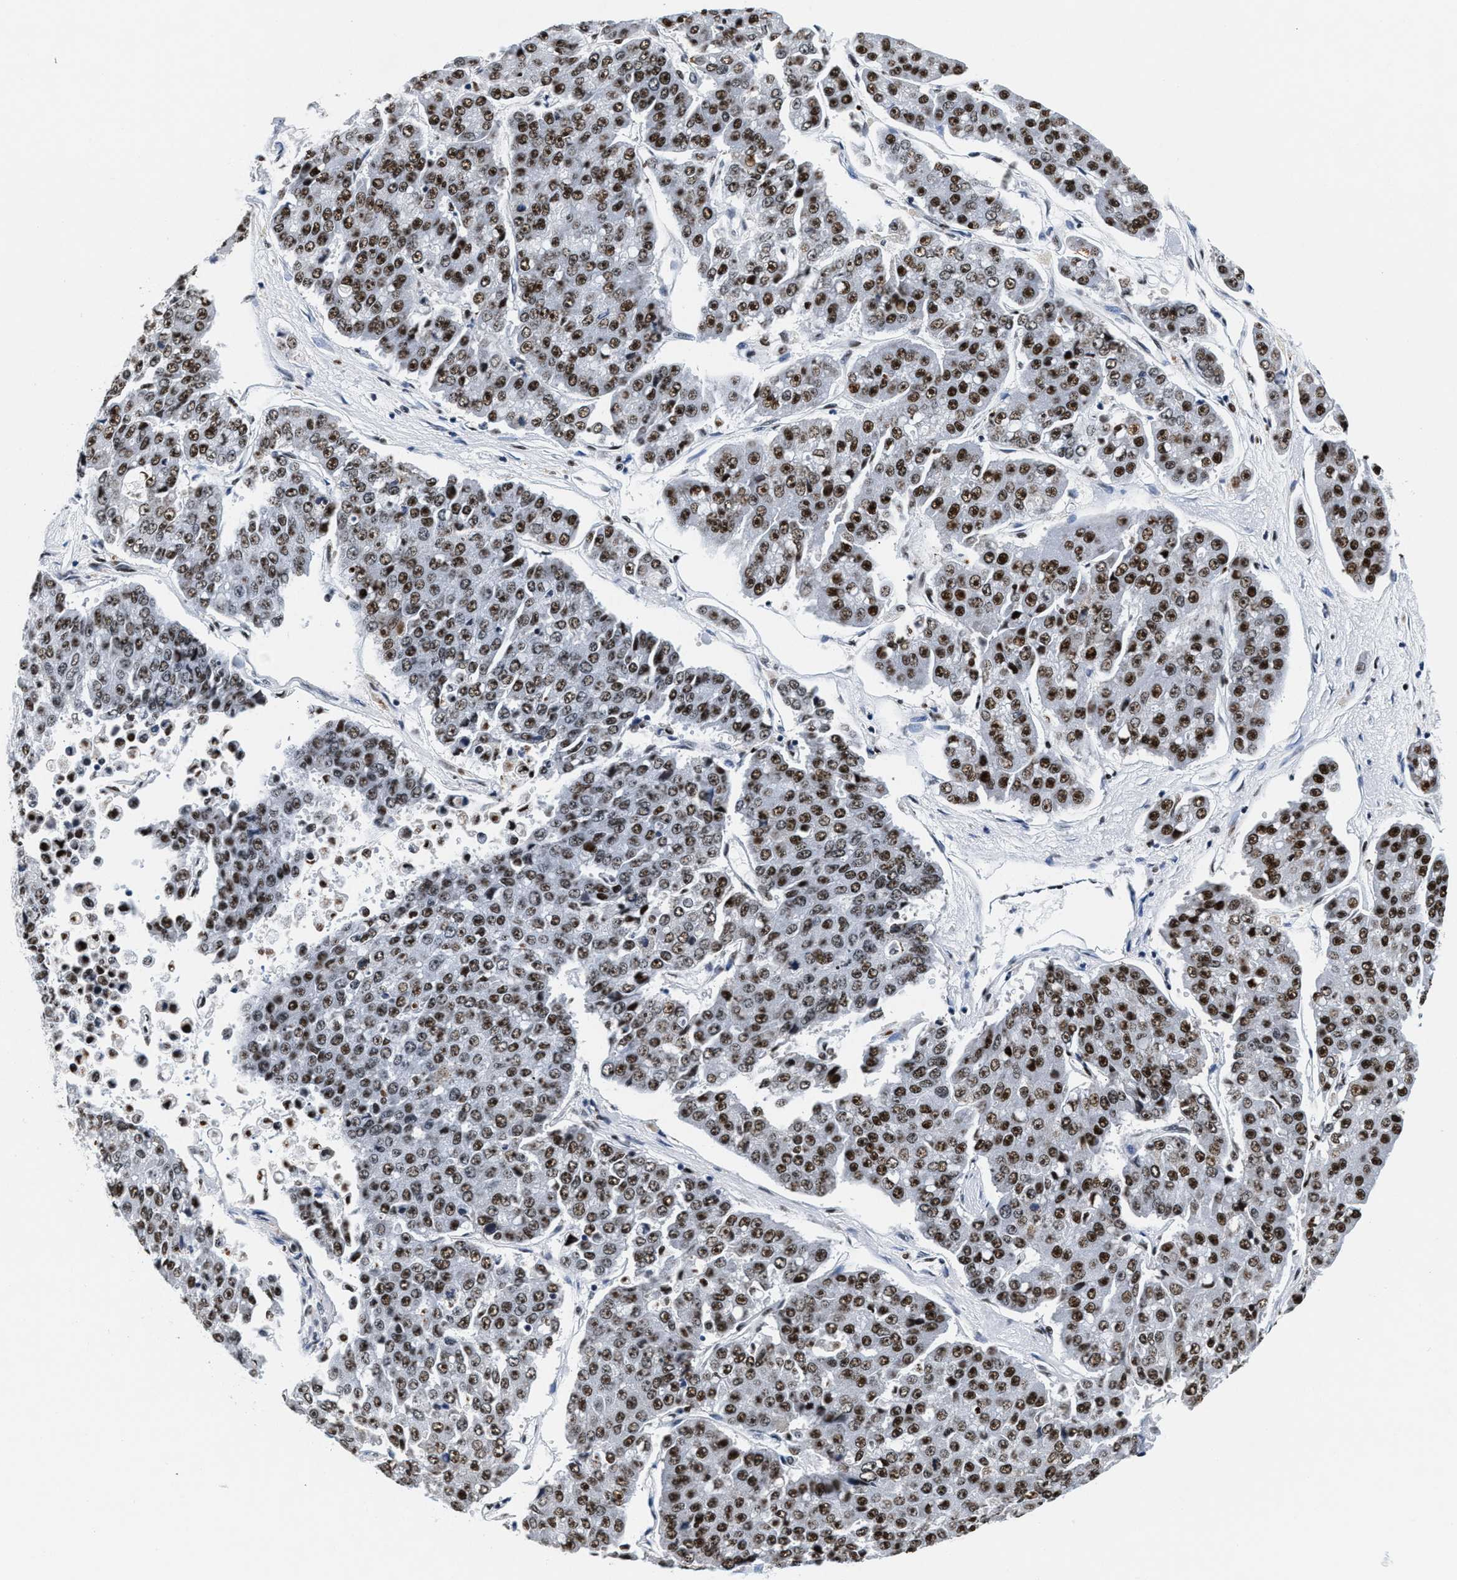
{"staining": {"intensity": "strong", "quantity": ">75%", "location": "nuclear"}, "tissue": "pancreatic cancer", "cell_type": "Tumor cells", "image_type": "cancer", "snomed": [{"axis": "morphology", "description": "Adenocarcinoma, NOS"}, {"axis": "topography", "description": "Pancreas"}], "caption": "Adenocarcinoma (pancreatic) was stained to show a protein in brown. There is high levels of strong nuclear expression in approximately >75% of tumor cells.", "gene": "RAD50", "patient": {"sex": "male", "age": 50}}